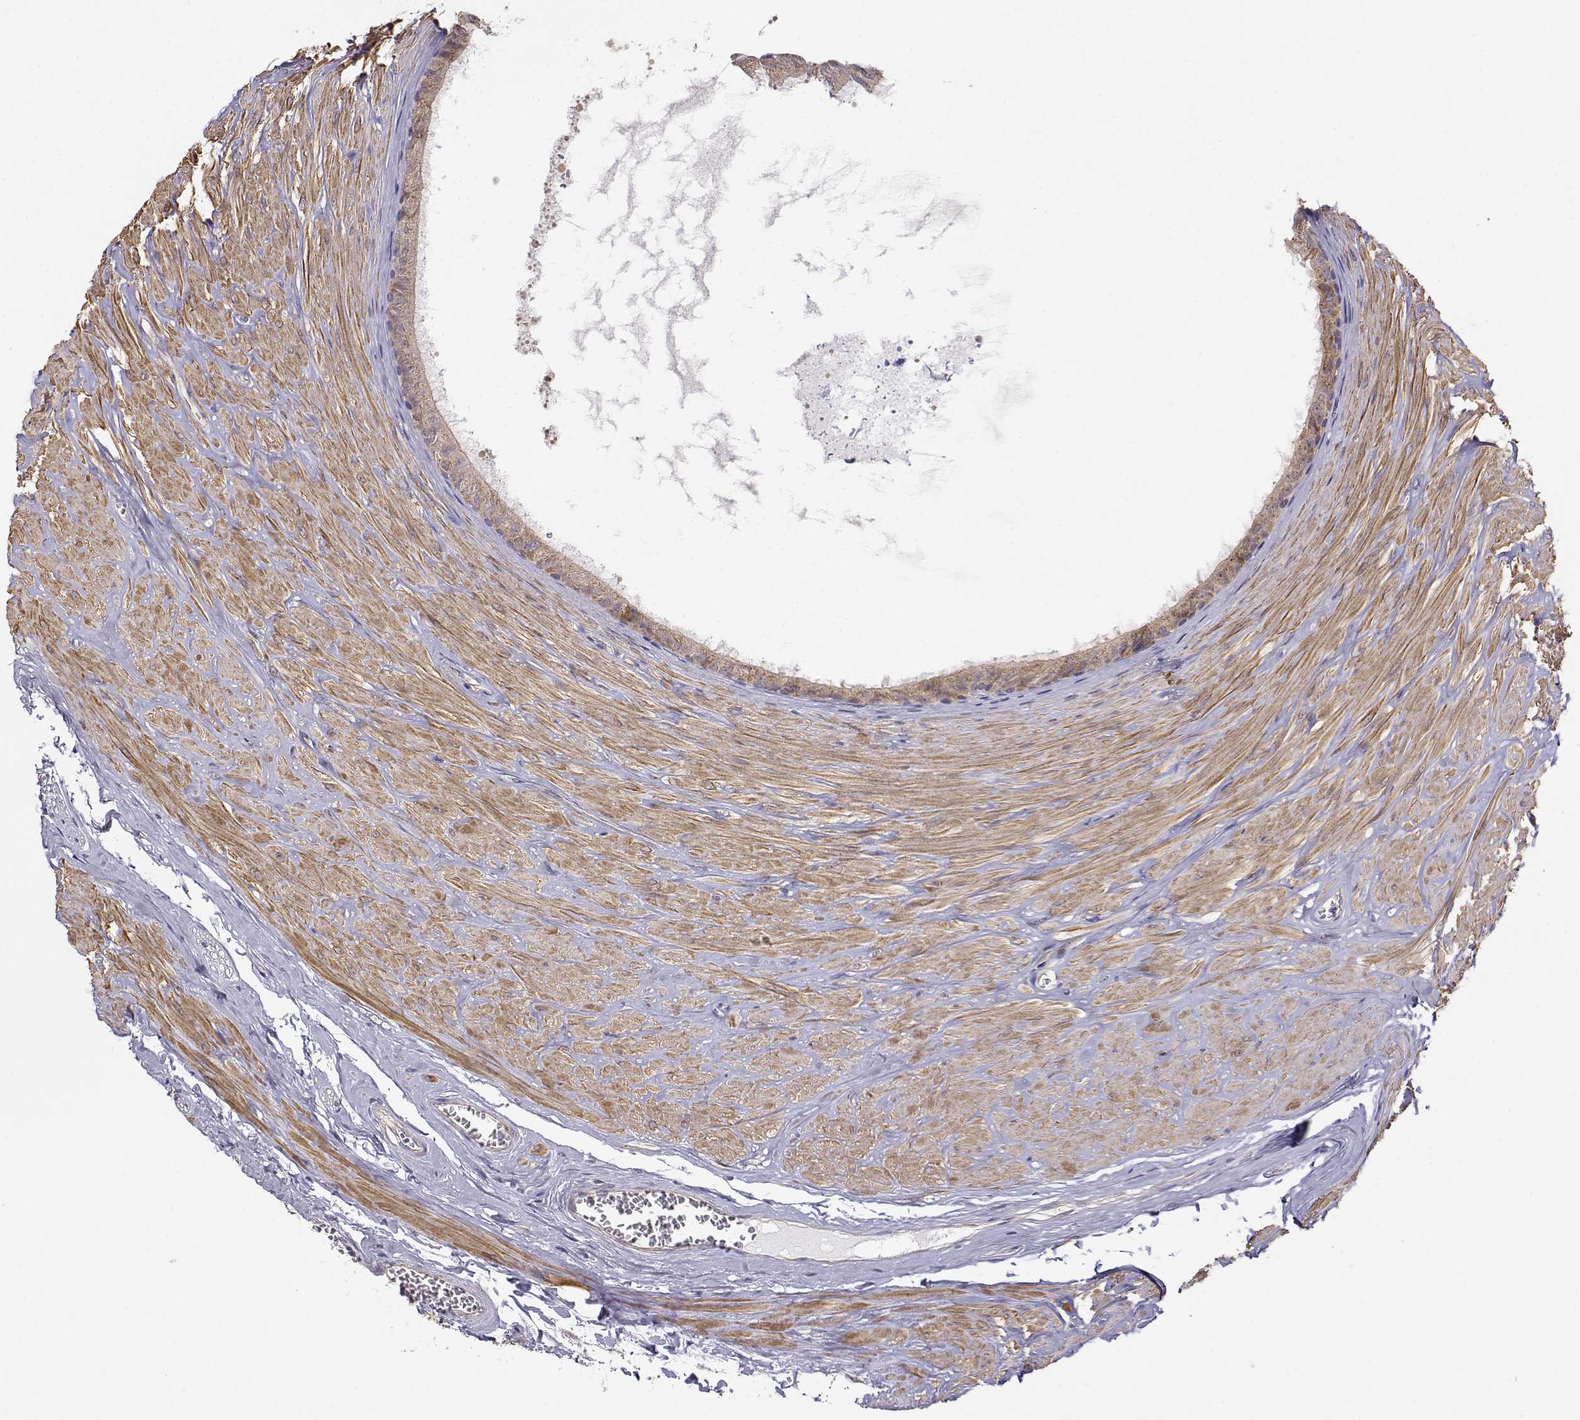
{"staining": {"intensity": "weak", "quantity": ">75%", "location": "cytoplasmic/membranous"}, "tissue": "epididymis", "cell_type": "Glandular cells", "image_type": "normal", "snomed": [{"axis": "morphology", "description": "Normal tissue, NOS"}, {"axis": "topography", "description": "Epididymis"}], "caption": "This is an image of immunohistochemistry (IHC) staining of unremarkable epididymis, which shows weak staining in the cytoplasmic/membranous of glandular cells.", "gene": "PAIP1", "patient": {"sex": "male", "age": 37}}